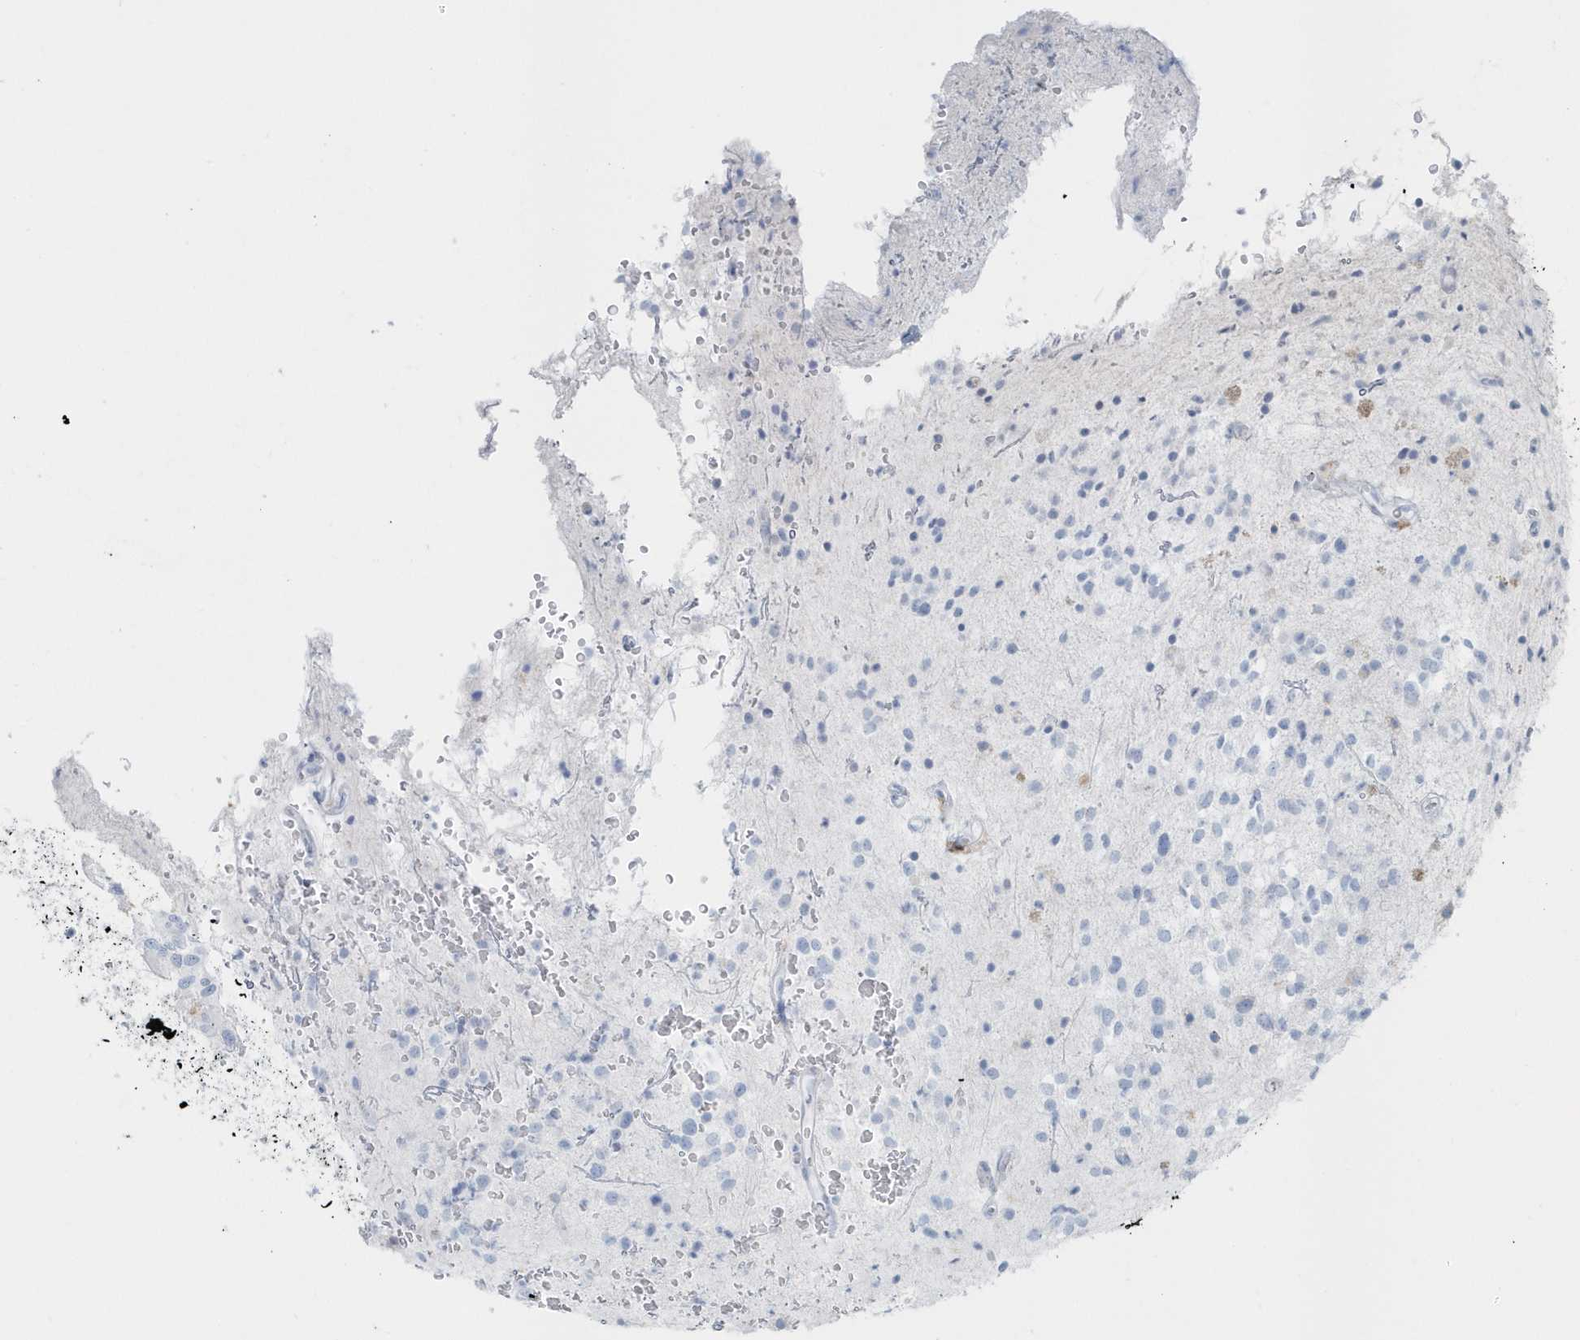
{"staining": {"intensity": "negative", "quantity": "none", "location": "none"}, "tissue": "glioma", "cell_type": "Tumor cells", "image_type": "cancer", "snomed": [{"axis": "morphology", "description": "Glioma, malignant, High grade"}, {"axis": "topography", "description": "Brain"}], "caption": "This is a image of IHC staining of malignant glioma (high-grade), which shows no expression in tumor cells.", "gene": "FAM98A", "patient": {"sex": "male", "age": 34}}